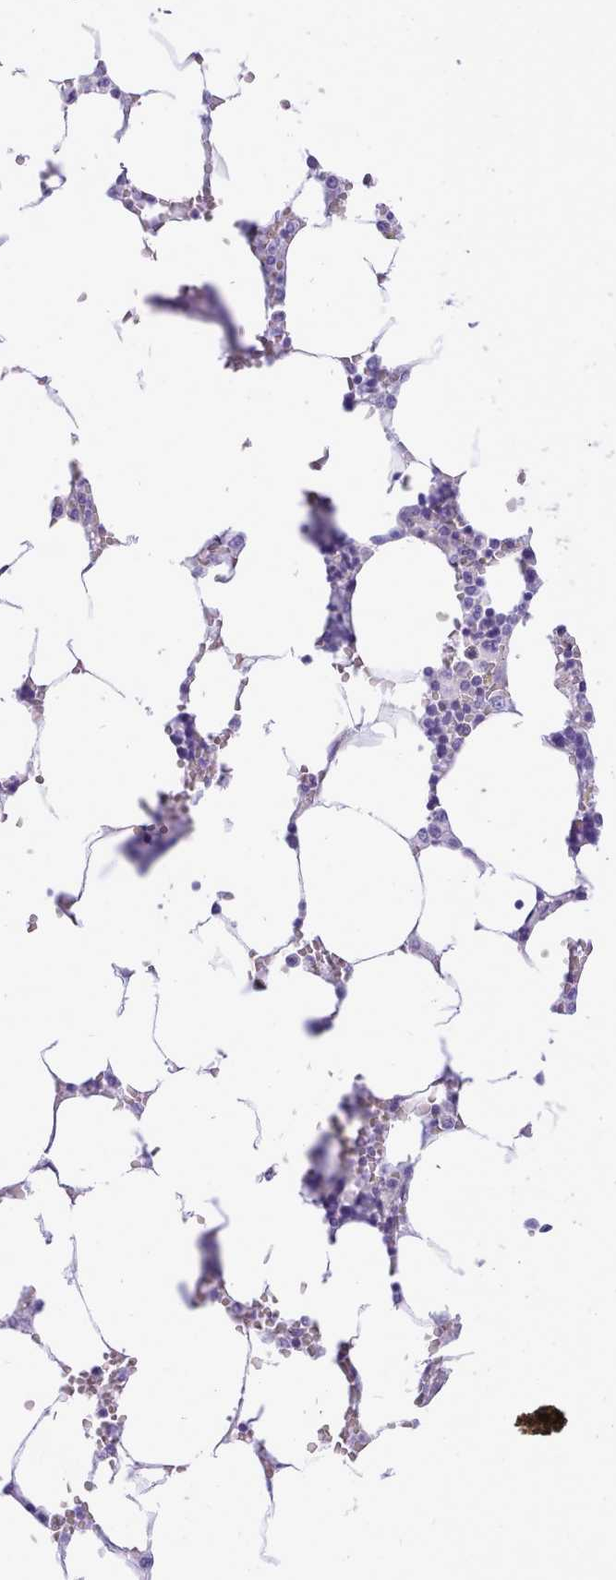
{"staining": {"intensity": "negative", "quantity": "none", "location": "none"}, "tissue": "bone marrow", "cell_type": "Hematopoietic cells", "image_type": "normal", "snomed": [{"axis": "morphology", "description": "Normal tissue, NOS"}, {"axis": "topography", "description": "Bone marrow"}], "caption": "High power microscopy micrograph of an immunohistochemistry micrograph of unremarkable bone marrow, revealing no significant staining in hematopoietic cells. (Stains: DAB immunohistochemistry with hematoxylin counter stain, Microscopy: brightfield microscopy at high magnification).", "gene": "LRRC37A2", "patient": {"sex": "male", "age": 64}}